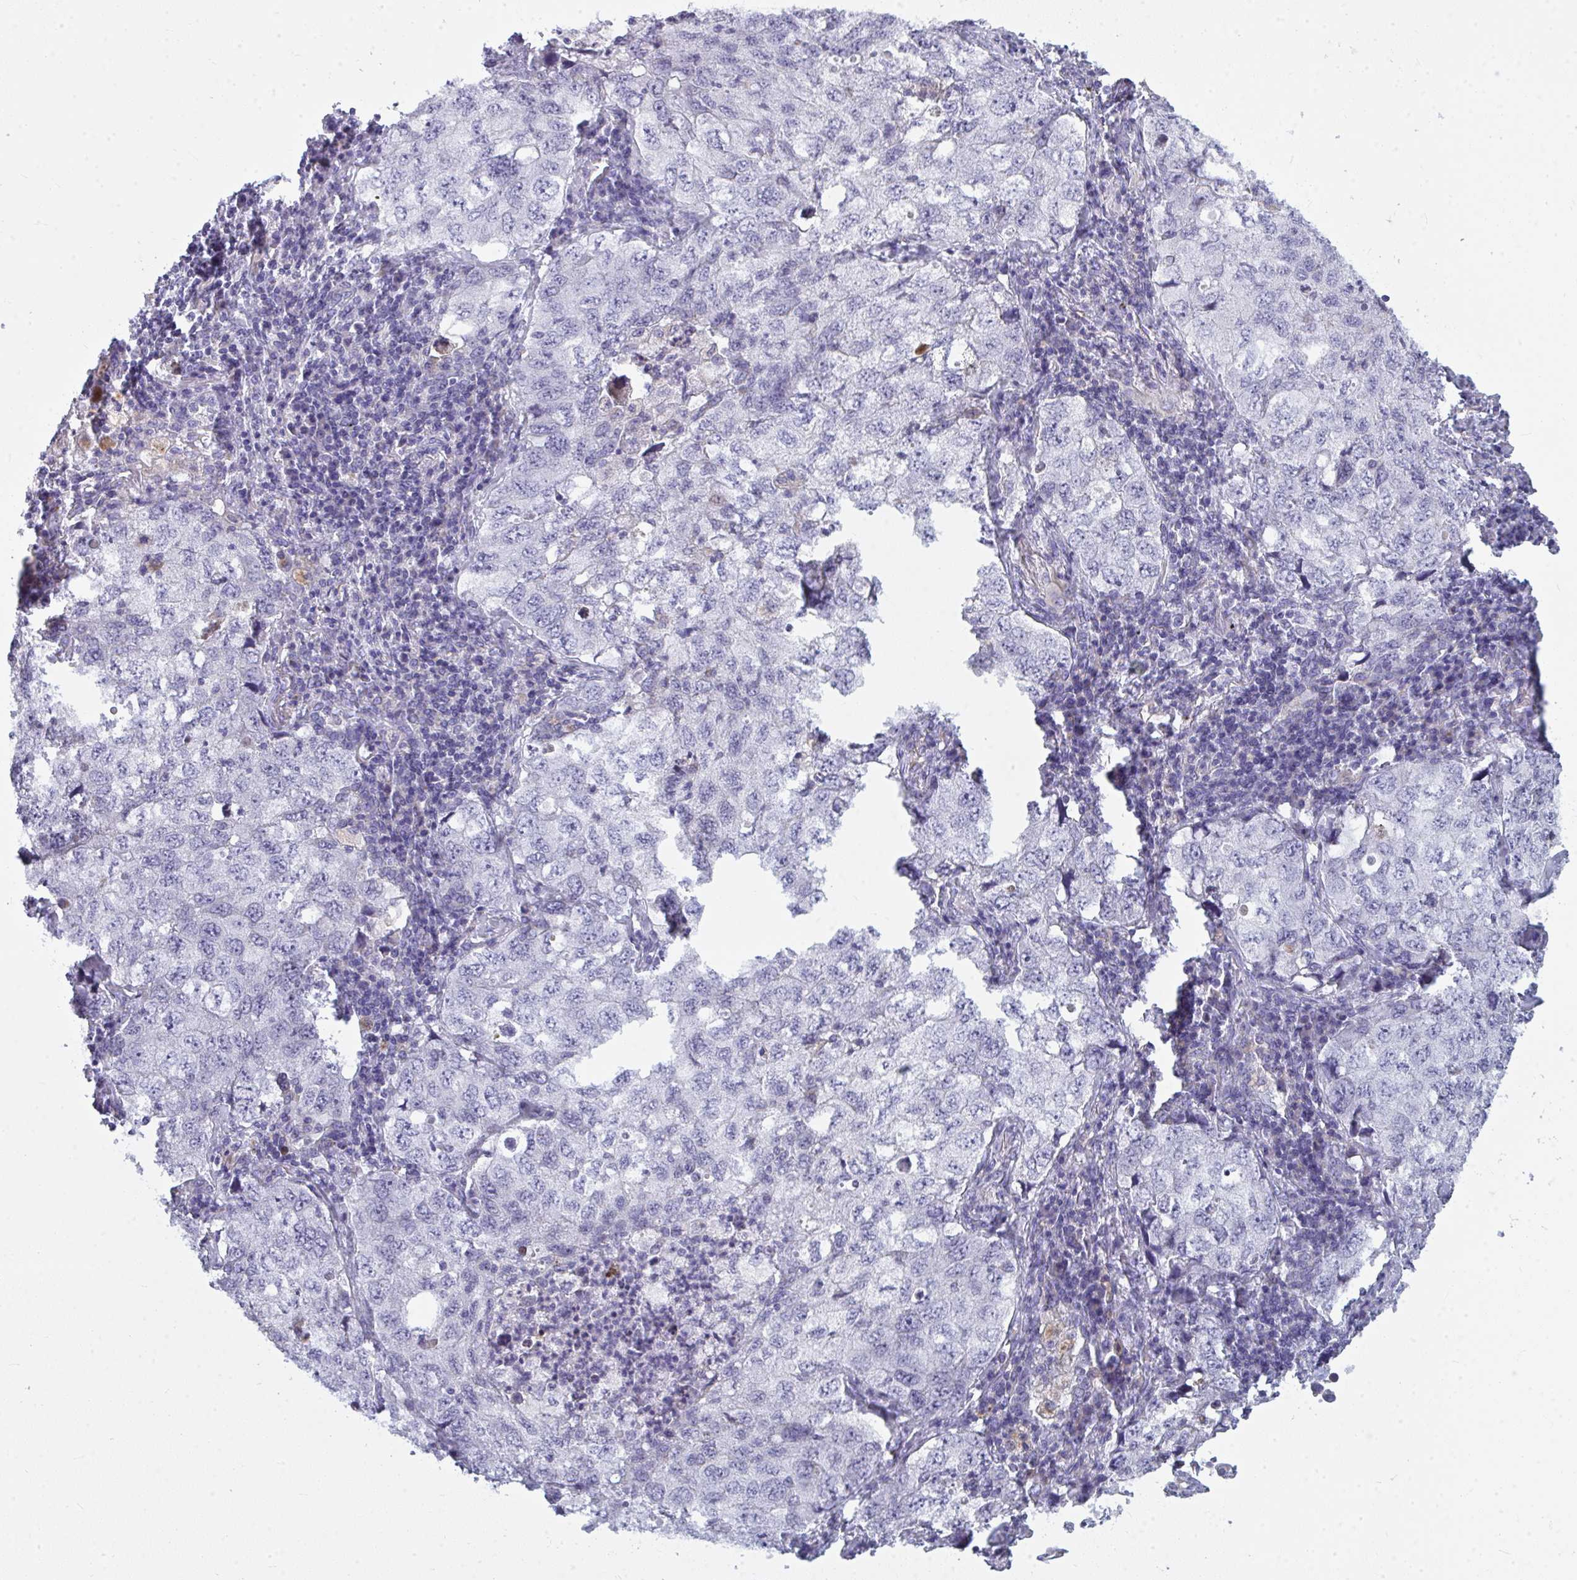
{"staining": {"intensity": "negative", "quantity": "none", "location": "none"}, "tissue": "lung cancer", "cell_type": "Tumor cells", "image_type": "cancer", "snomed": [{"axis": "morphology", "description": "Adenocarcinoma, NOS"}, {"axis": "topography", "description": "Lung"}], "caption": "The IHC micrograph has no significant positivity in tumor cells of lung cancer (adenocarcinoma) tissue. (Immunohistochemistry (ihc), brightfield microscopy, high magnification).", "gene": "ATG9A", "patient": {"sex": "female", "age": 57}}